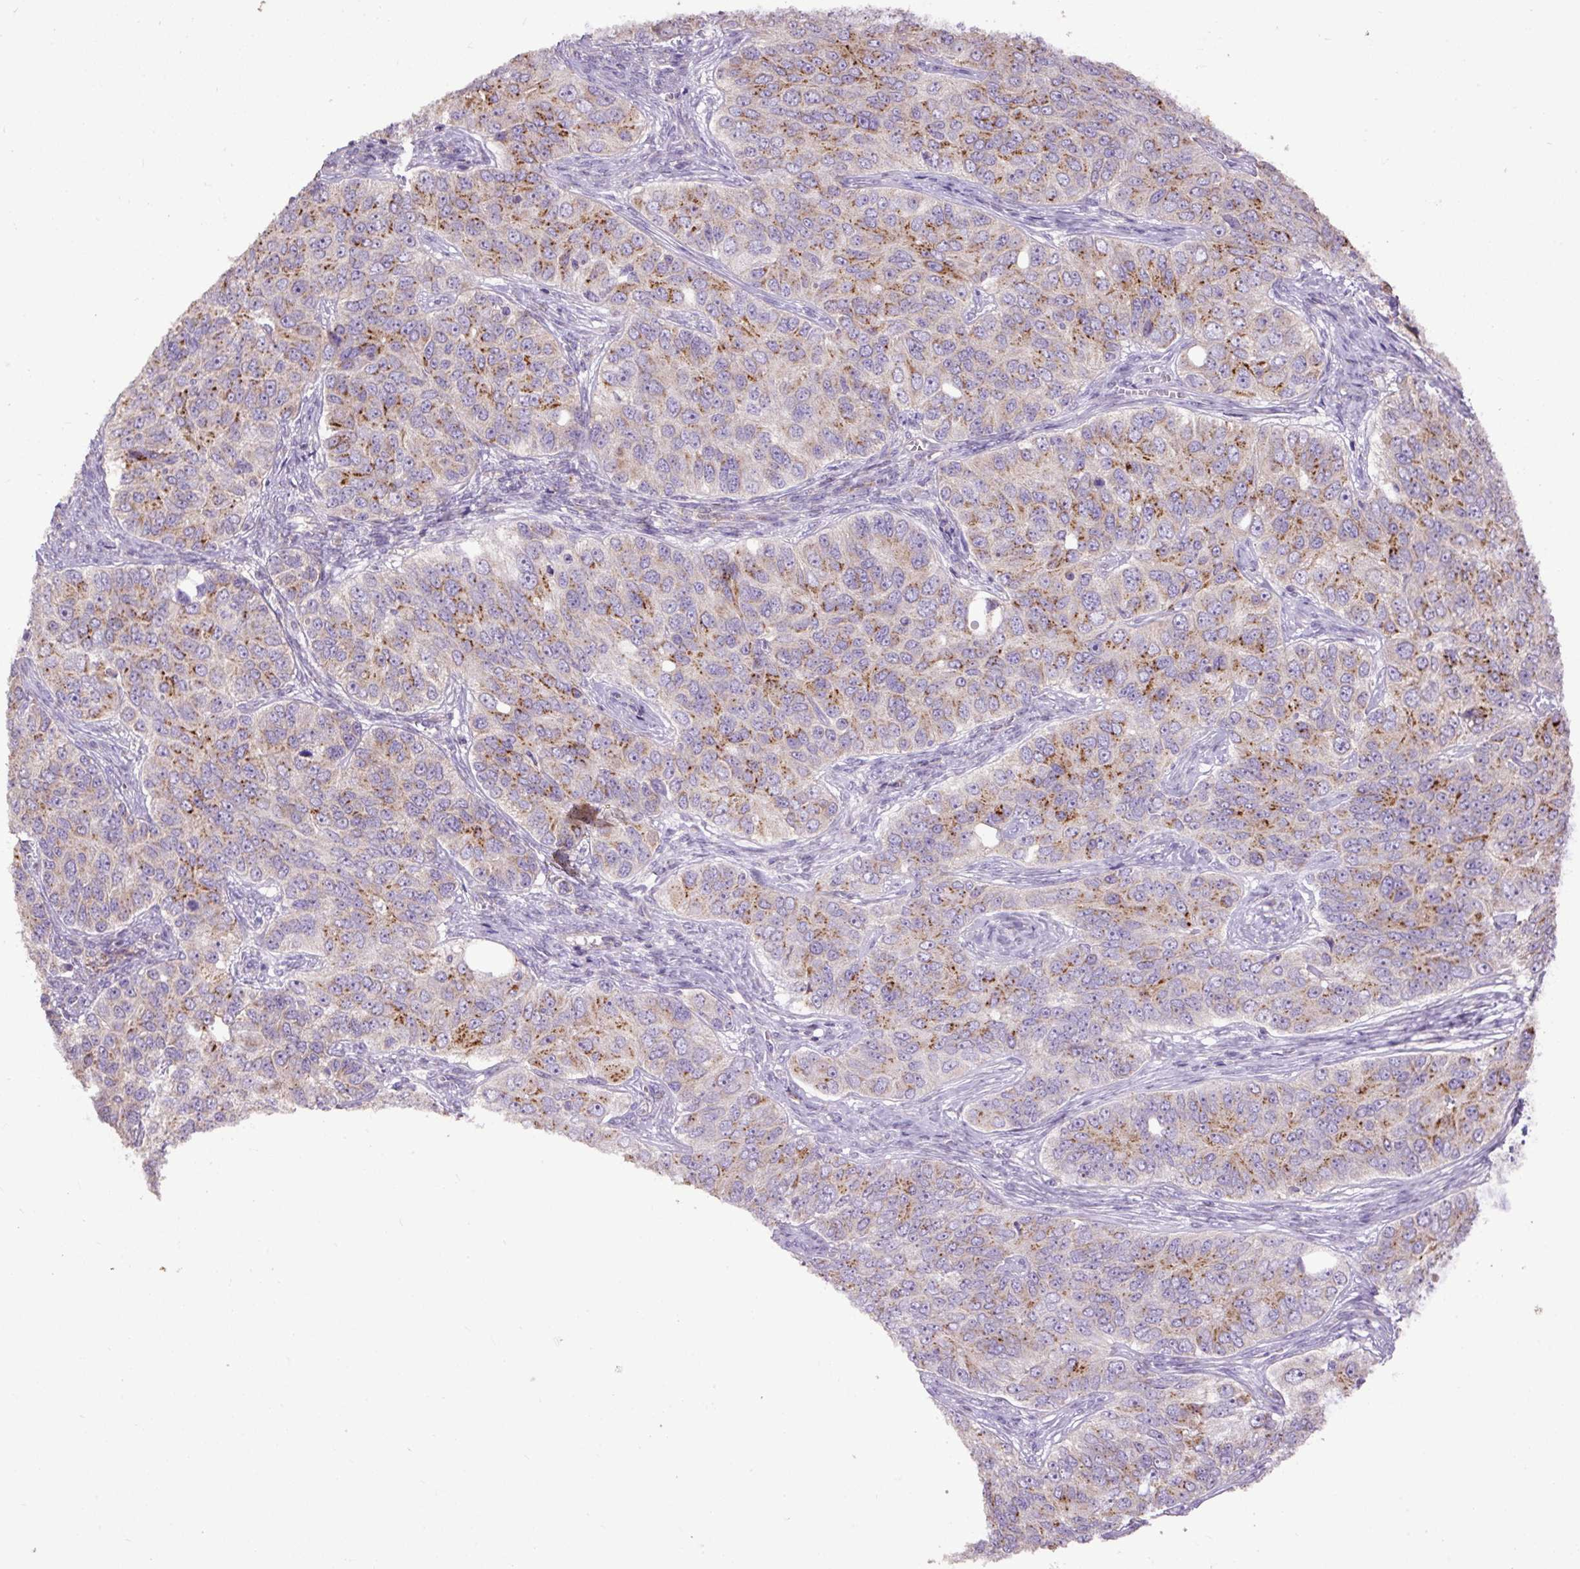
{"staining": {"intensity": "moderate", "quantity": "25%-75%", "location": "cytoplasmic/membranous"}, "tissue": "ovarian cancer", "cell_type": "Tumor cells", "image_type": "cancer", "snomed": [{"axis": "morphology", "description": "Carcinoma, endometroid"}, {"axis": "topography", "description": "Ovary"}], "caption": "Ovarian cancer (endometroid carcinoma) was stained to show a protein in brown. There is medium levels of moderate cytoplasmic/membranous positivity in approximately 25%-75% of tumor cells.", "gene": "ABR", "patient": {"sex": "female", "age": 51}}